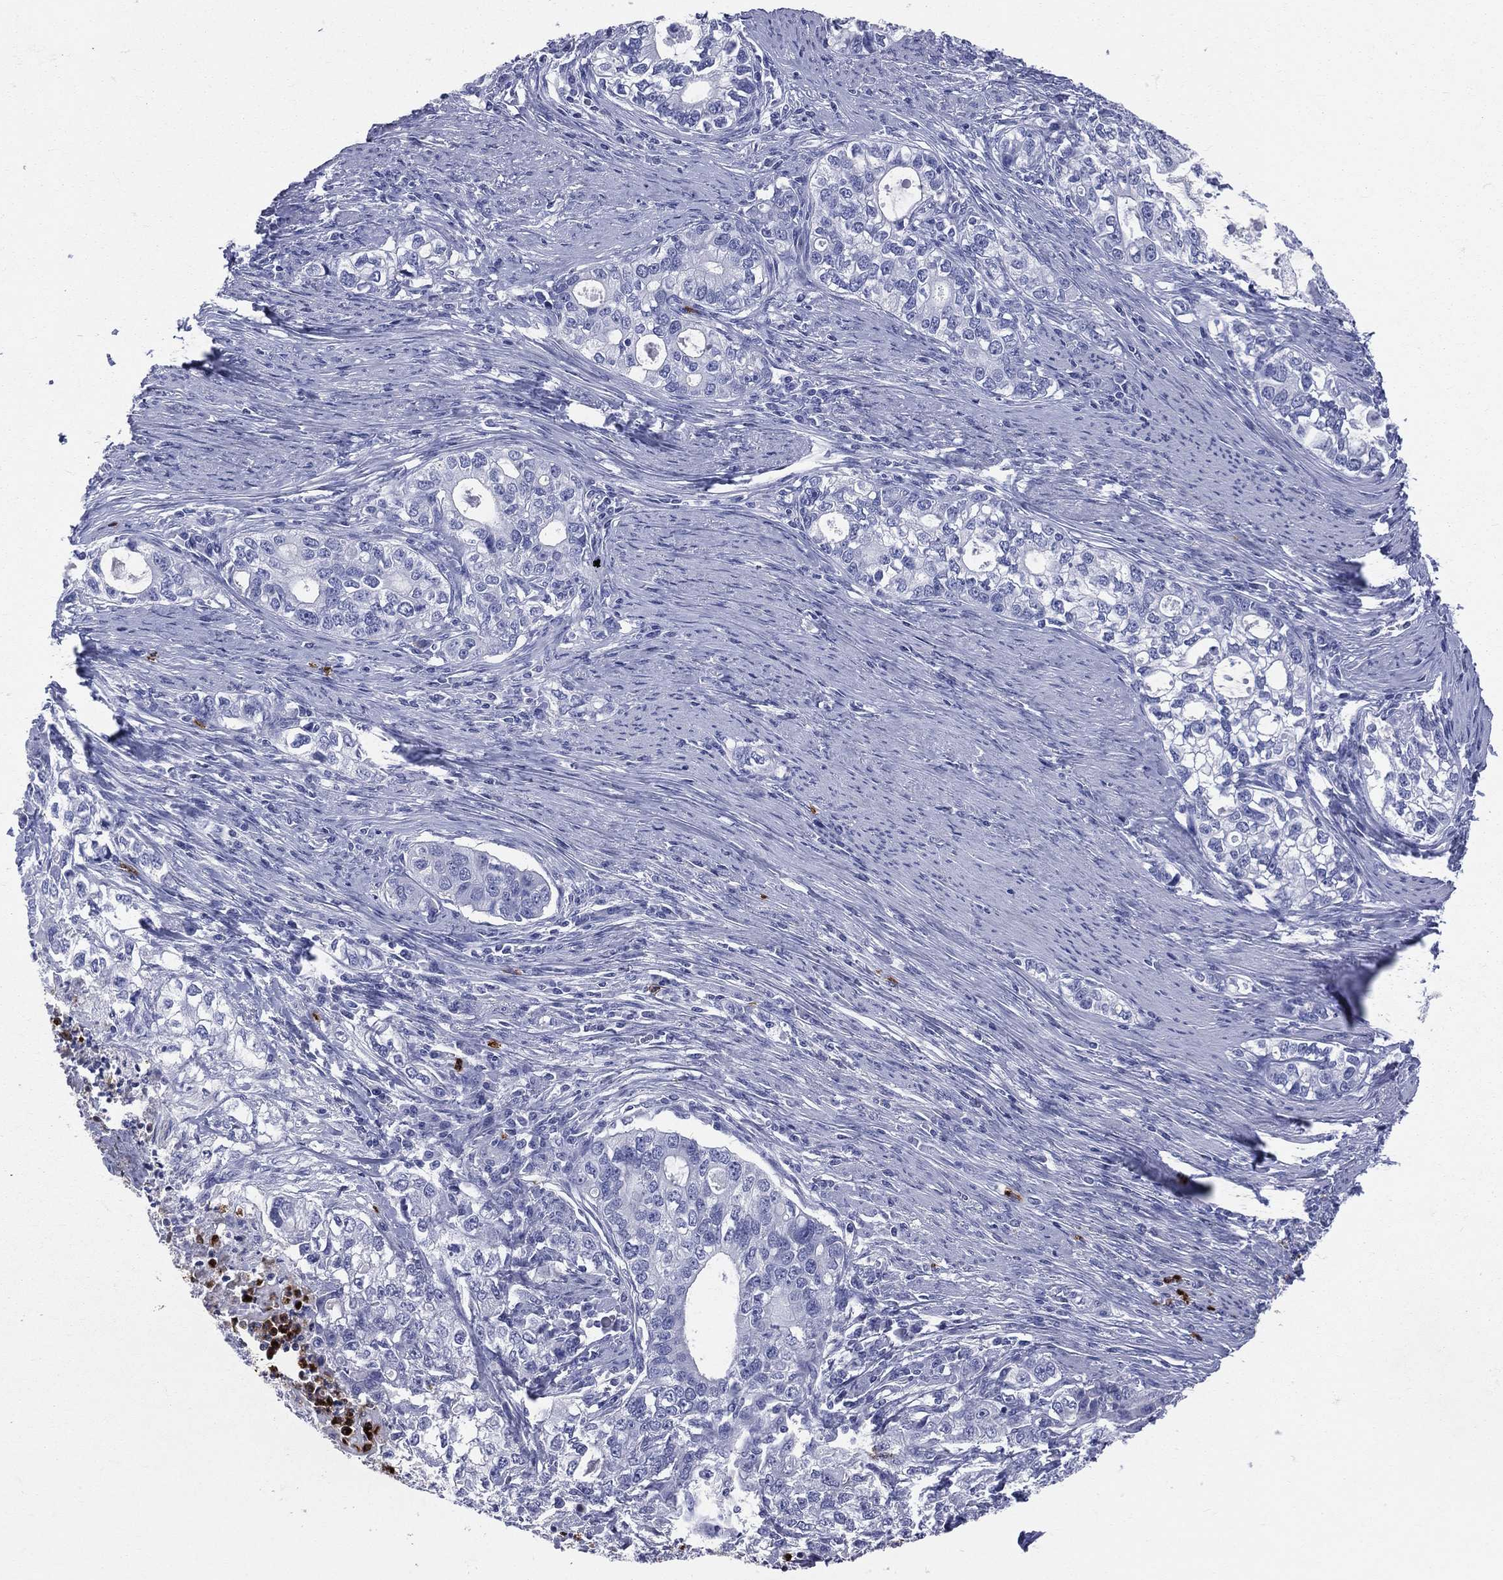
{"staining": {"intensity": "negative", "quantity": "none", "location": "none"}, "tissue": "stomach cancer", "cell_type": "Tumor cells", "image_type": "cancer", "snomed": [{"axis": "morphology", "description": "Adenocarcinoma, NOS"}, {"axis": "topography", "description": "Stomach, lower"}], "caption": "Tumor cells are negative for protein expression in human adenocarcinoma (stomach).", "gene": "PGLYRP1", "patient": {"sex": "female", "age": 72}}